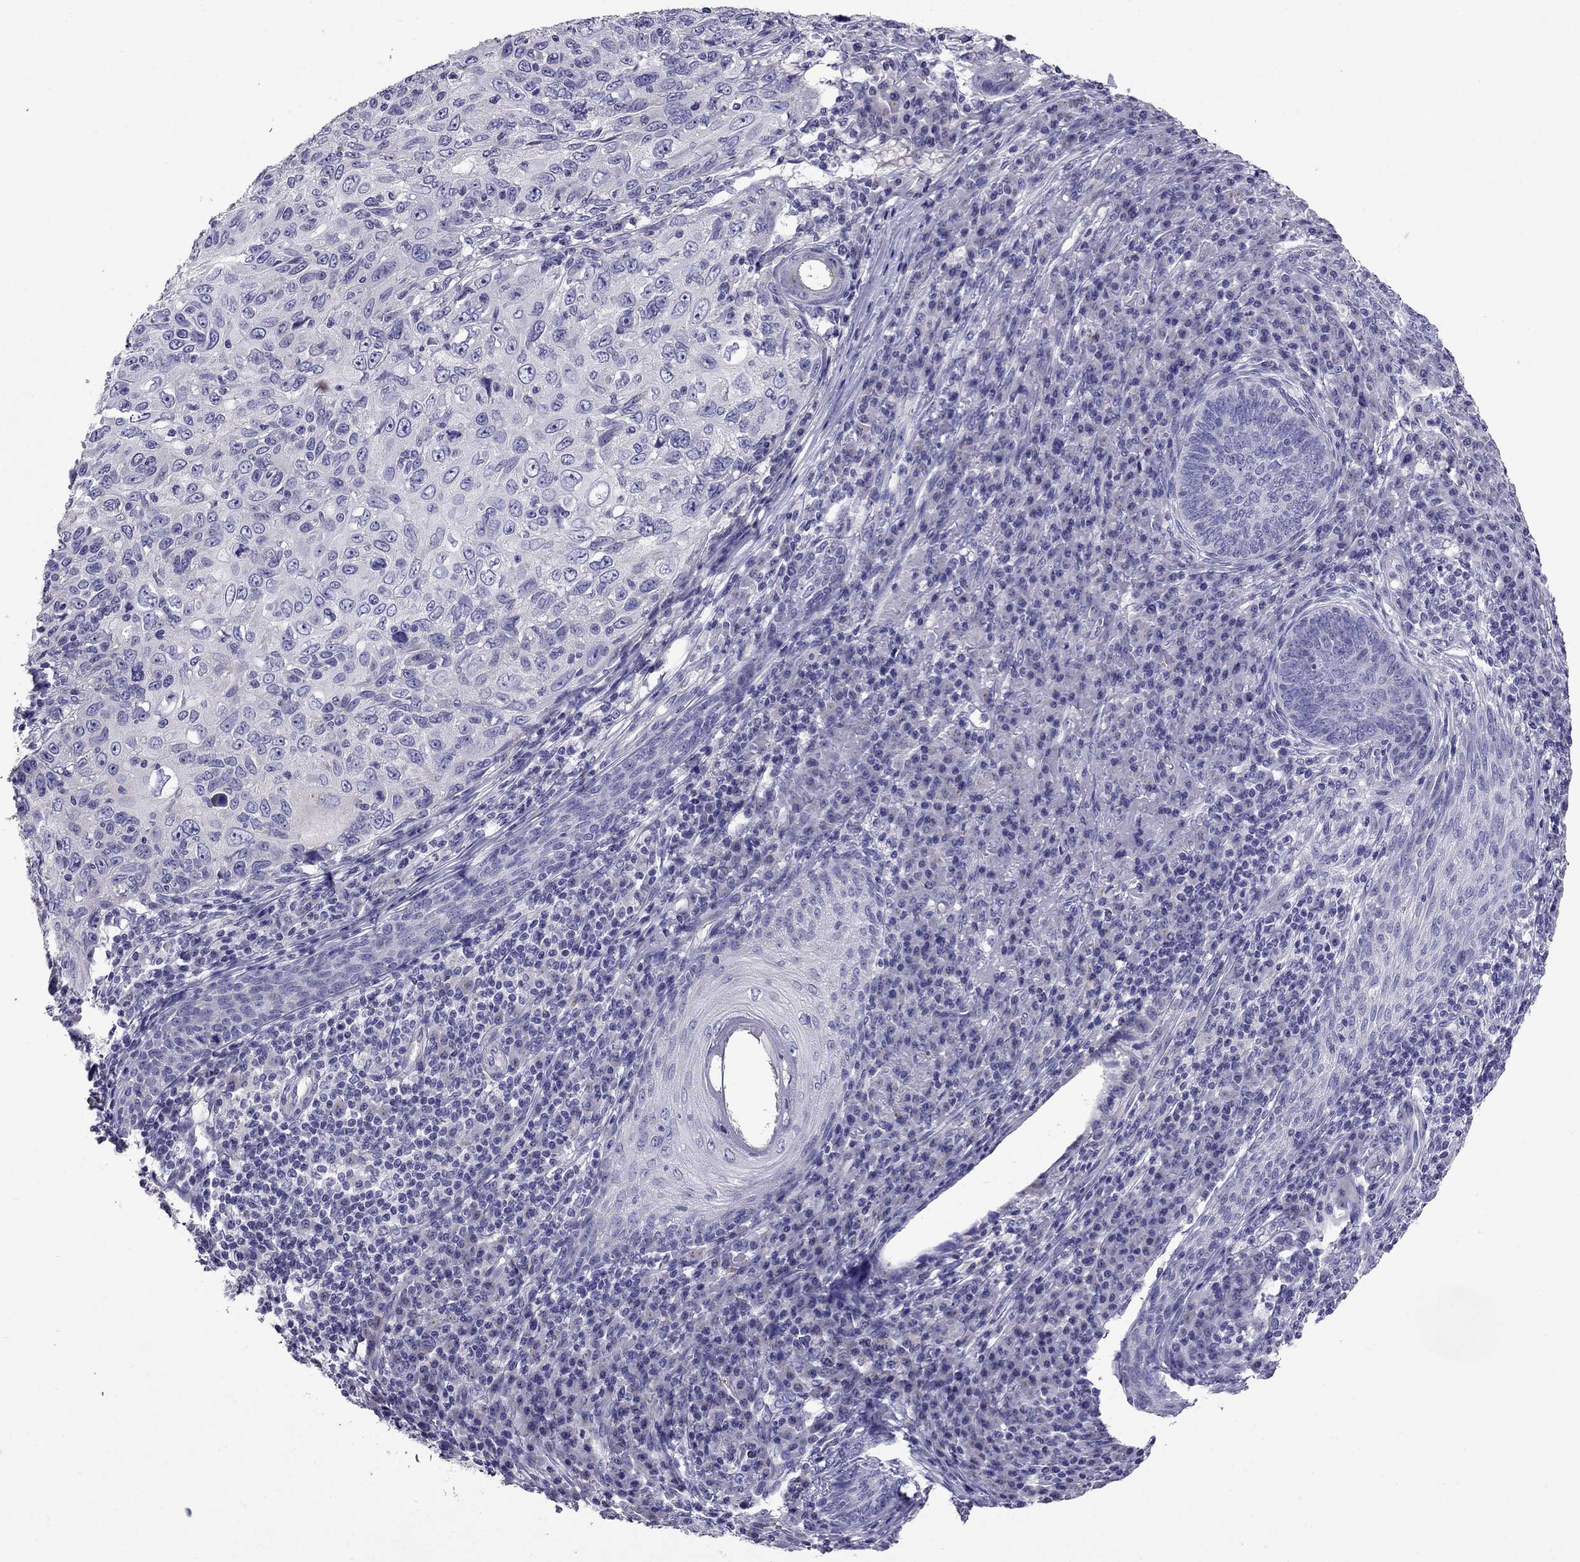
{"staining": {"intensity": "negative", "quantity": "none", "location": "none"}, "tissue": "skin cancer", "cell_type": "Tumor cells", "image_type": "cancer", "snomed": [{"axis": "morphology", "description": "Squamous cell carcinoma, NOS"}, {"axis": "topography", "description": "Skin"}], "caption": "Protein analysis of squamous cell carcinoma (skin) displays no significant expression in tumor cells.", "gene": "OXCT2", "patient": {"sex": "male", "age": 92}}